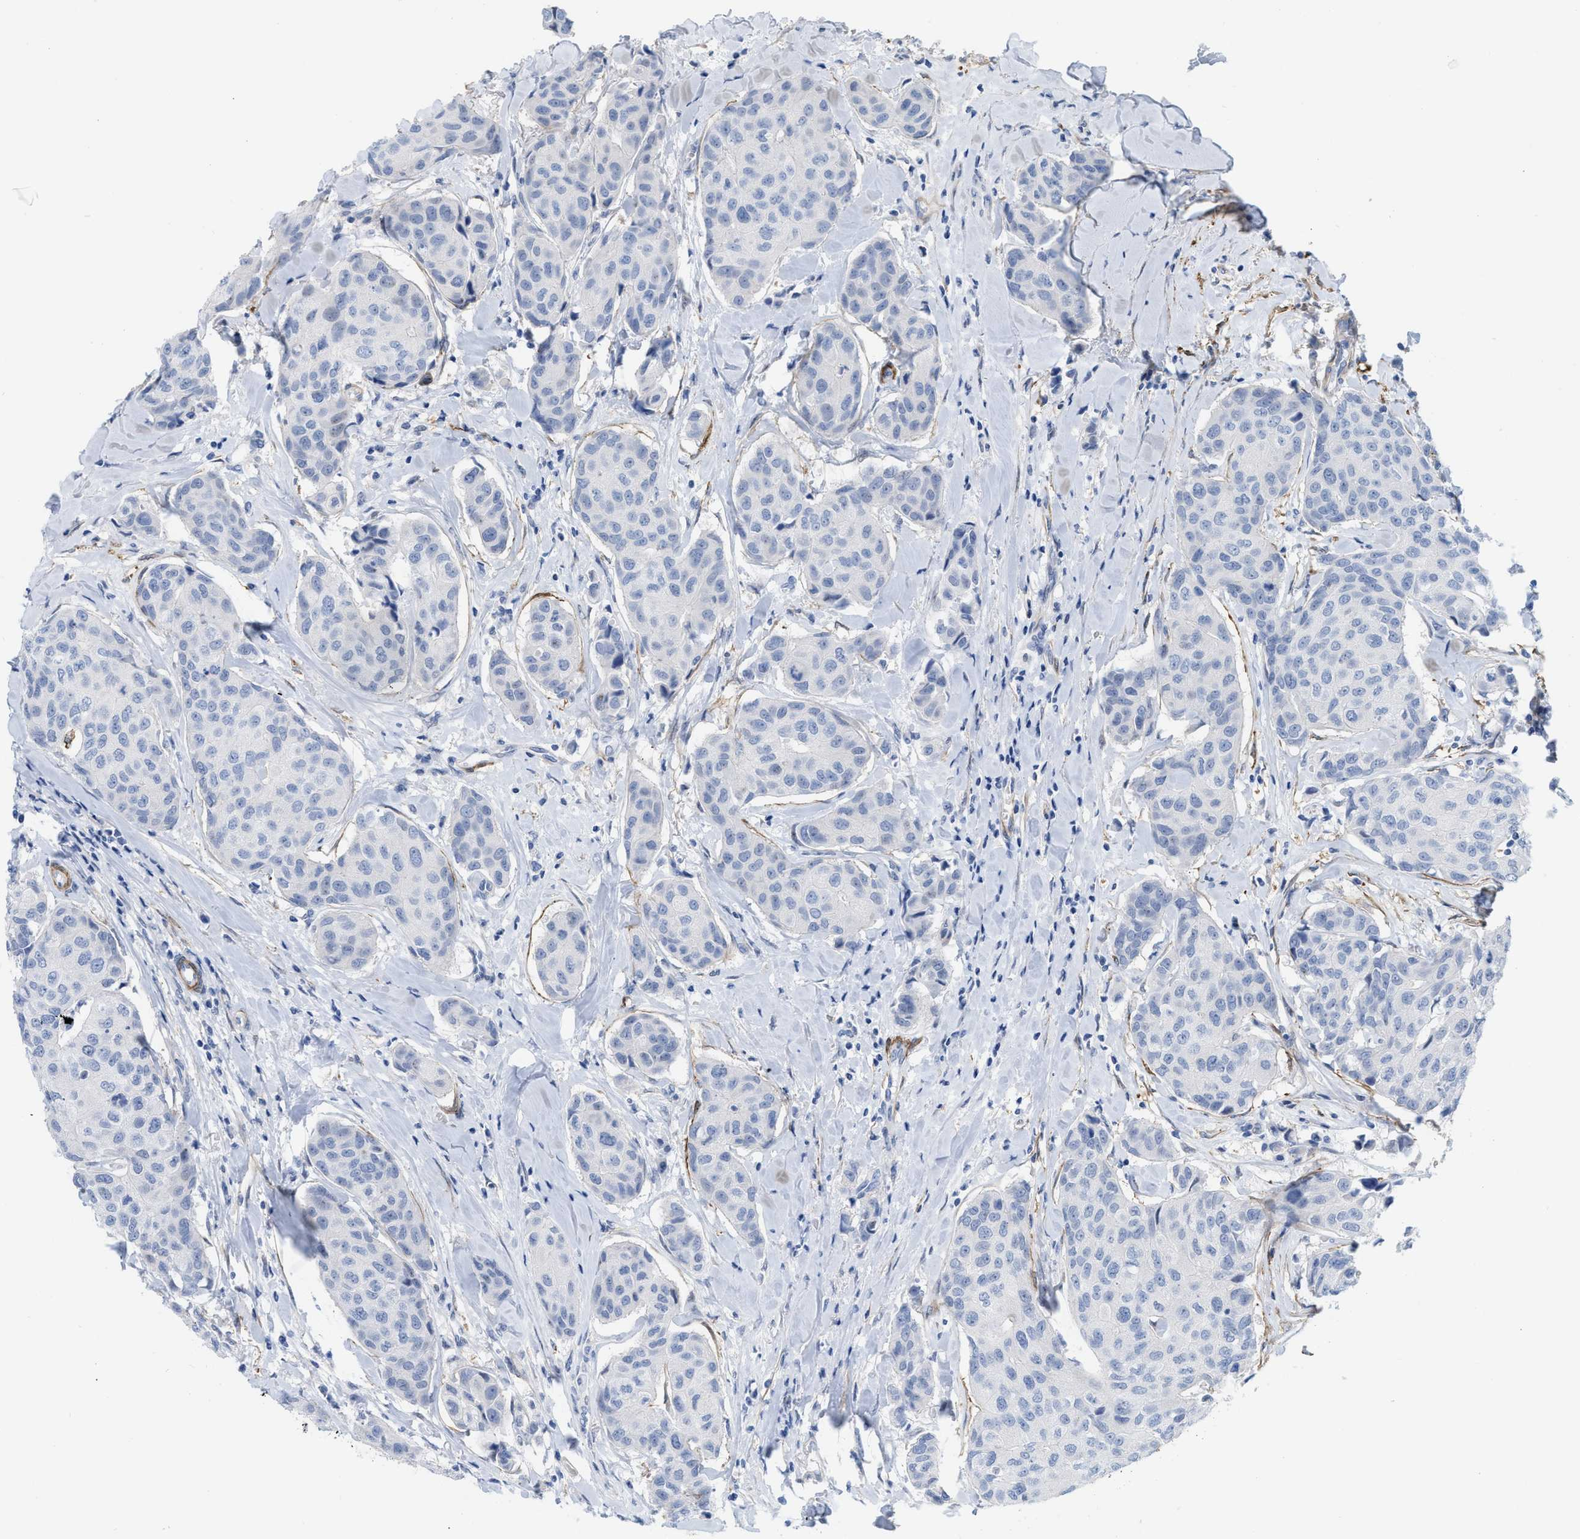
{"staining": {"intensity": "negative", "quantity": "none", "location": "none"}, "tissue": "breast cancer", "cell_type": "Tumor cells", "image_type": "cancer", "snomed": [{"axis": "morphology", "description": "Duct carcinoma"}, {"axis": "topography", "description": "Breast"}], "caption": "High magnification brightfield microscopy of breast cancer stained with DAB (brown) and counterstained with hematoxylin (blue): tumor cells show no significant positivity. Brightfield microscopy of IHC stained with DAB (brown) and hematoxylin (blue), captured at high magnification.", "gene": "TAGLN", "patient": {"sex": "female", "age": 80}}